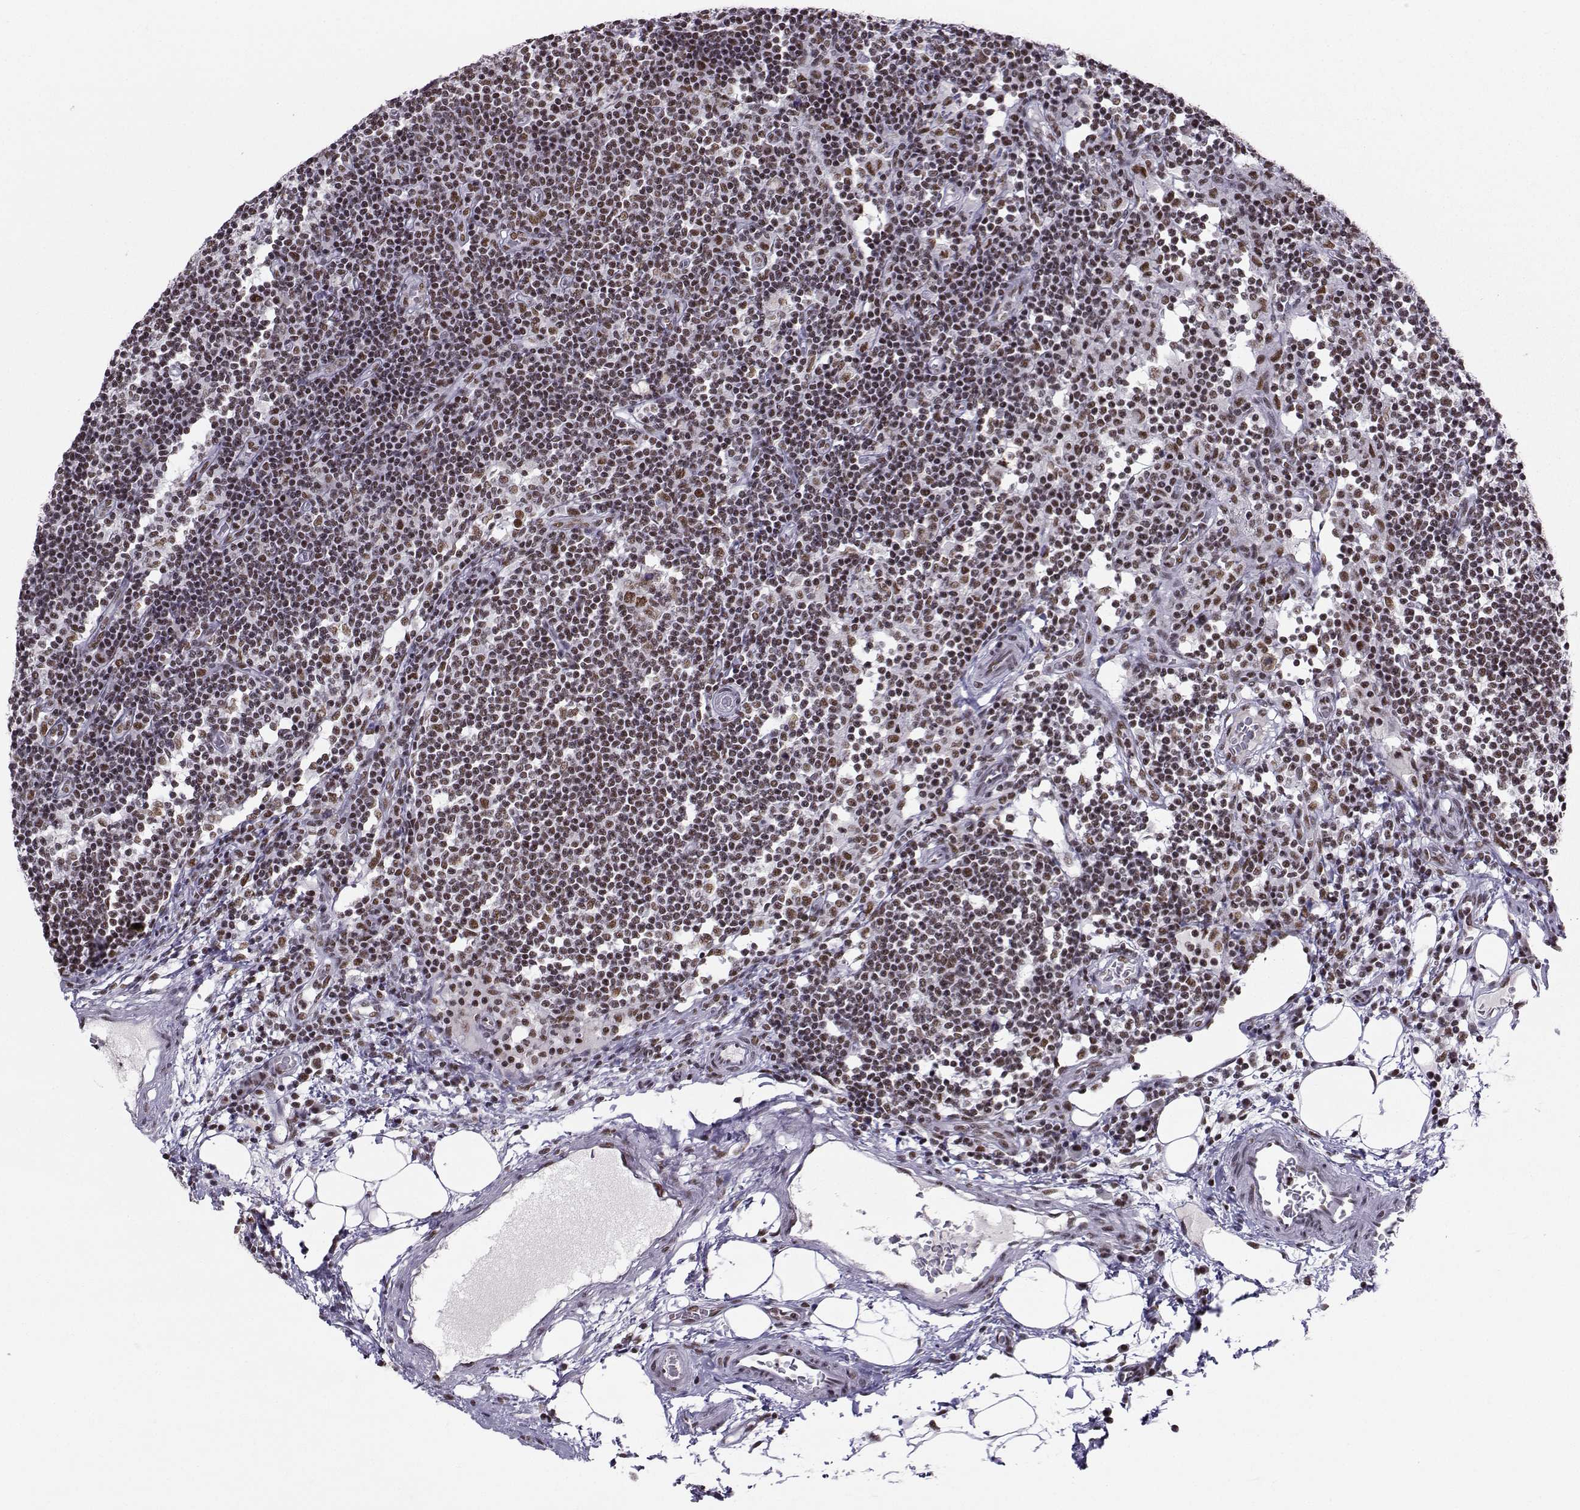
{"staining": {"intensity": "moderate", "quantity": "25%-75%", "location": "nuclear"}, "tissue": "lymph node", "cell_type": "Non-germinal center cells", "image_type": "normal", "snomed": [{"axis": "morphology", "description": "Normal tissue, NOS"}, {"axis": "topography", "description": "Lymph node"}], "caption": "Immunohistochemical staining of unremarkable lymph node shows moderate nuclear protein expression in about 25%-75% of non-germinal center cells. (Brightfield microscopy of DAB IHC at high magnification).", "gene": "SNRPB2", "patient": {"sex": "female", "age": 72}}